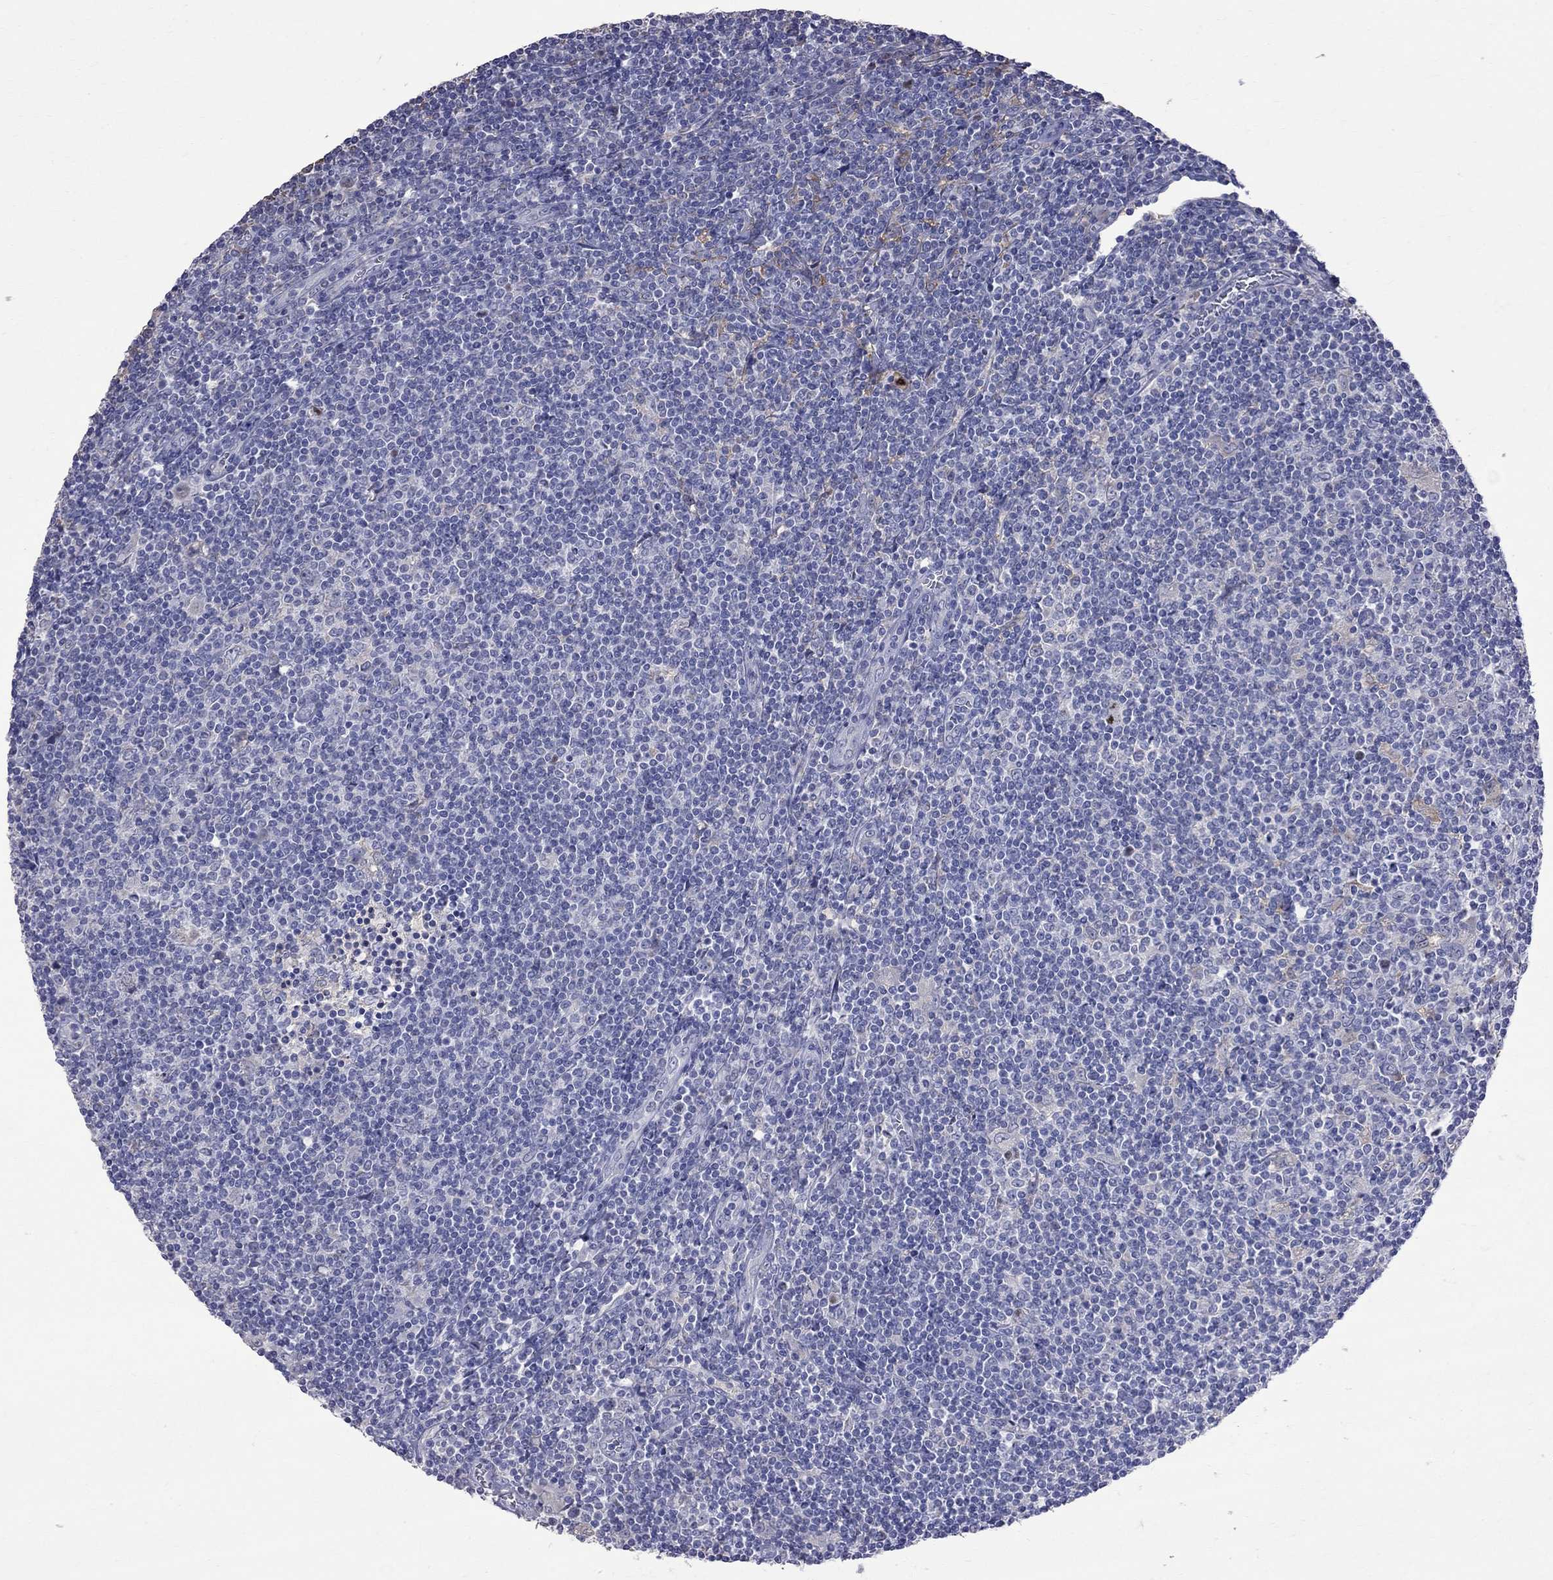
{"staining": {"intensity": "negative", "quantity": "none", "location": "none"}, "tissue": "lymphoma", "cell_type": "Tumor cells", "image_type": "cancer", "snomed": [{"axis": "morphology", "description": "Hodgkin's disease, NOS"}, {"axis": "topography", "description": "Lymph node"}], "caption": "Lymphoma was stained to show a protein in brown. There is no significant staining in tumor cells. (DAB immunohistochemistry (IHC) with hematoxylin counter stain).", "gene": "CKAP2", "patient": {"sex": "male", "age": 40}}